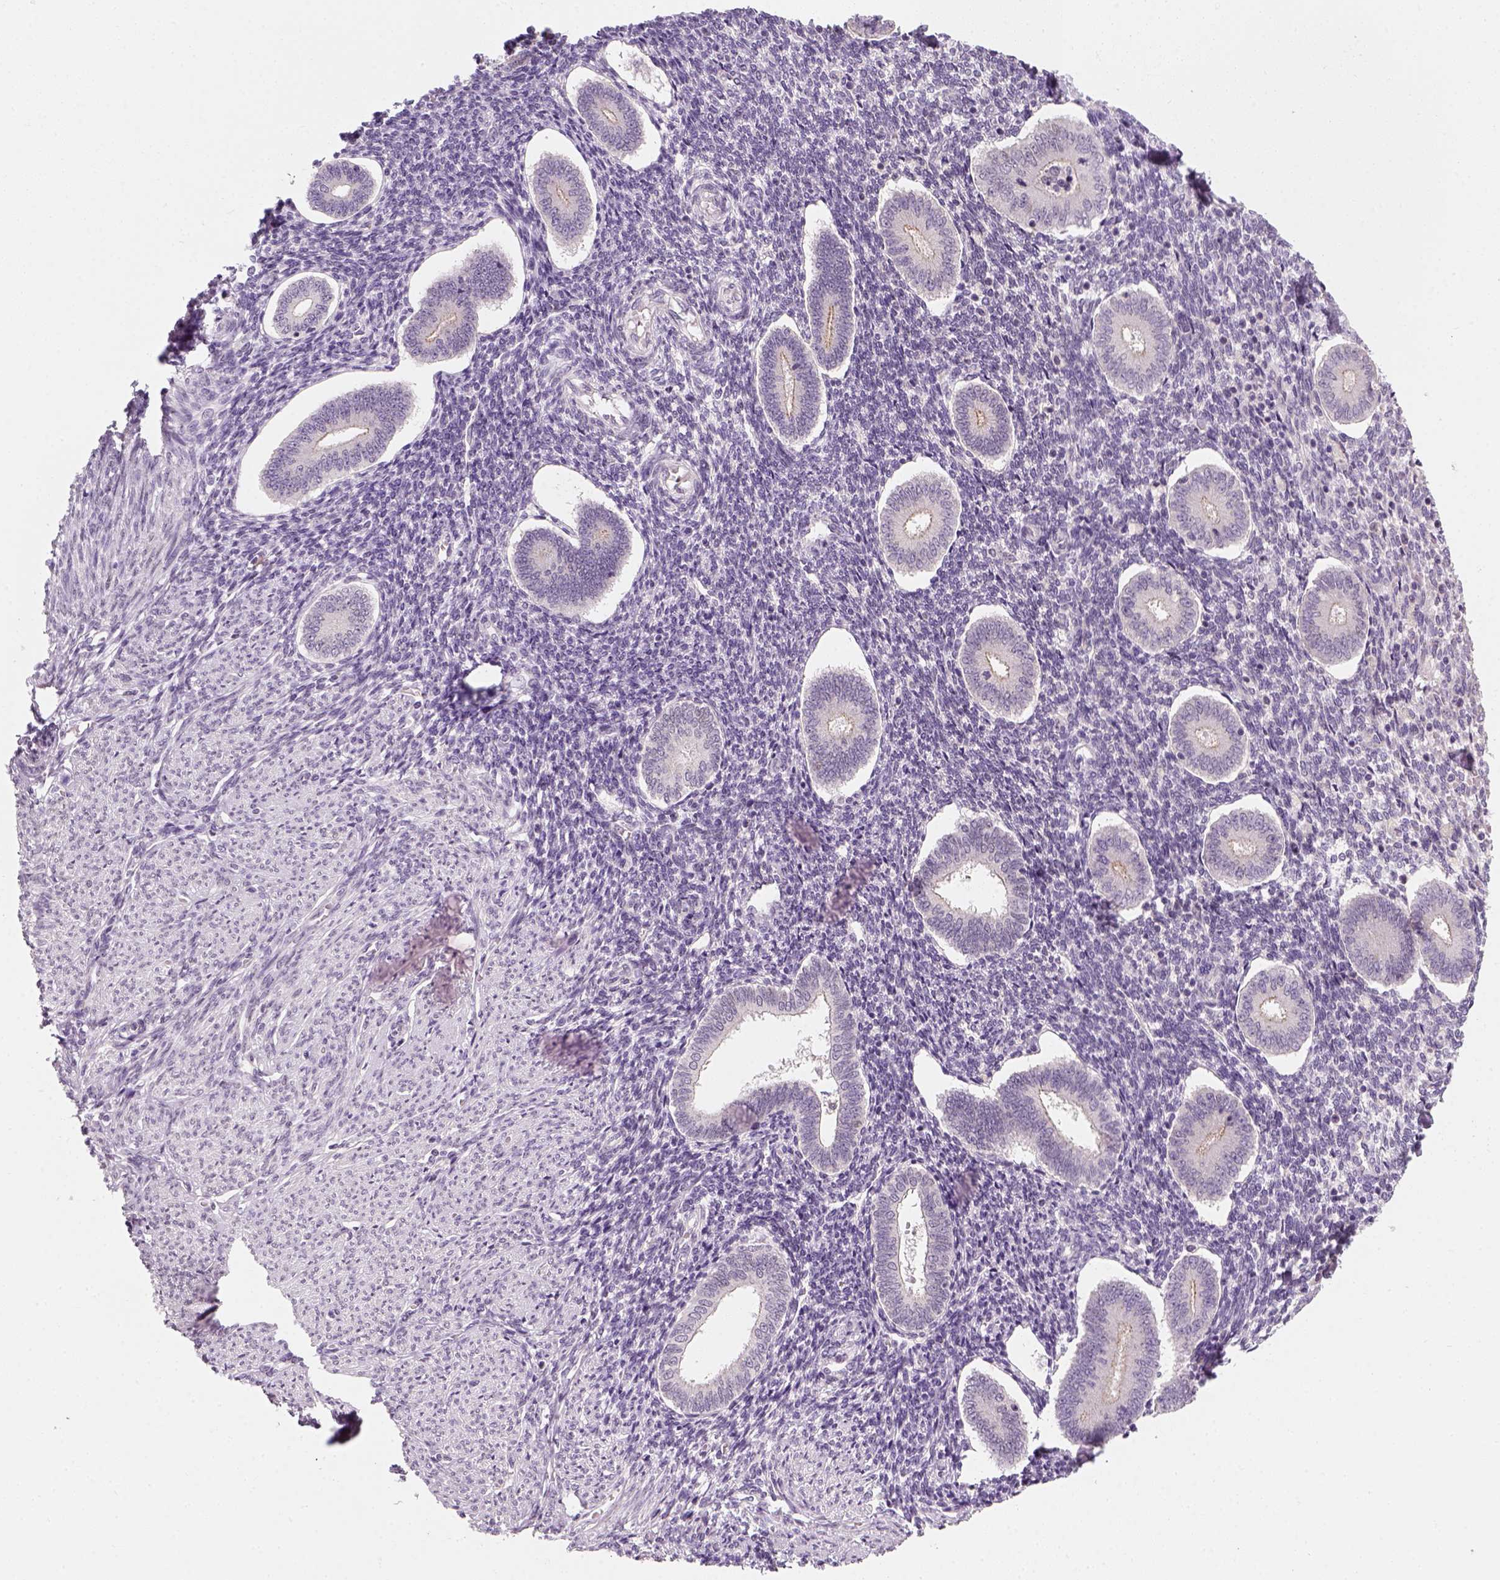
{"staining": {"intensity": "negative", "quantity": "none", "location": "none"}, "tissue": "endometrium", "cell_type": "Cells in endometrial stroma", "image_type": "normal", "snomed": [{"axis": "morphology", "description": "Normal tissue, NOS"}, {"axis": "topography", "description": "Endometrium"}], "caption": "A high-resolution photomicrograph shows immunohistochemistry (IHC) staining of unremarkable endometrium, which exhibits no significant positivity in cells in endometrial stroma. Nuclei are stained in blue.", "gene": "TP53", "patient": {"sex": "female", "age": 40}}